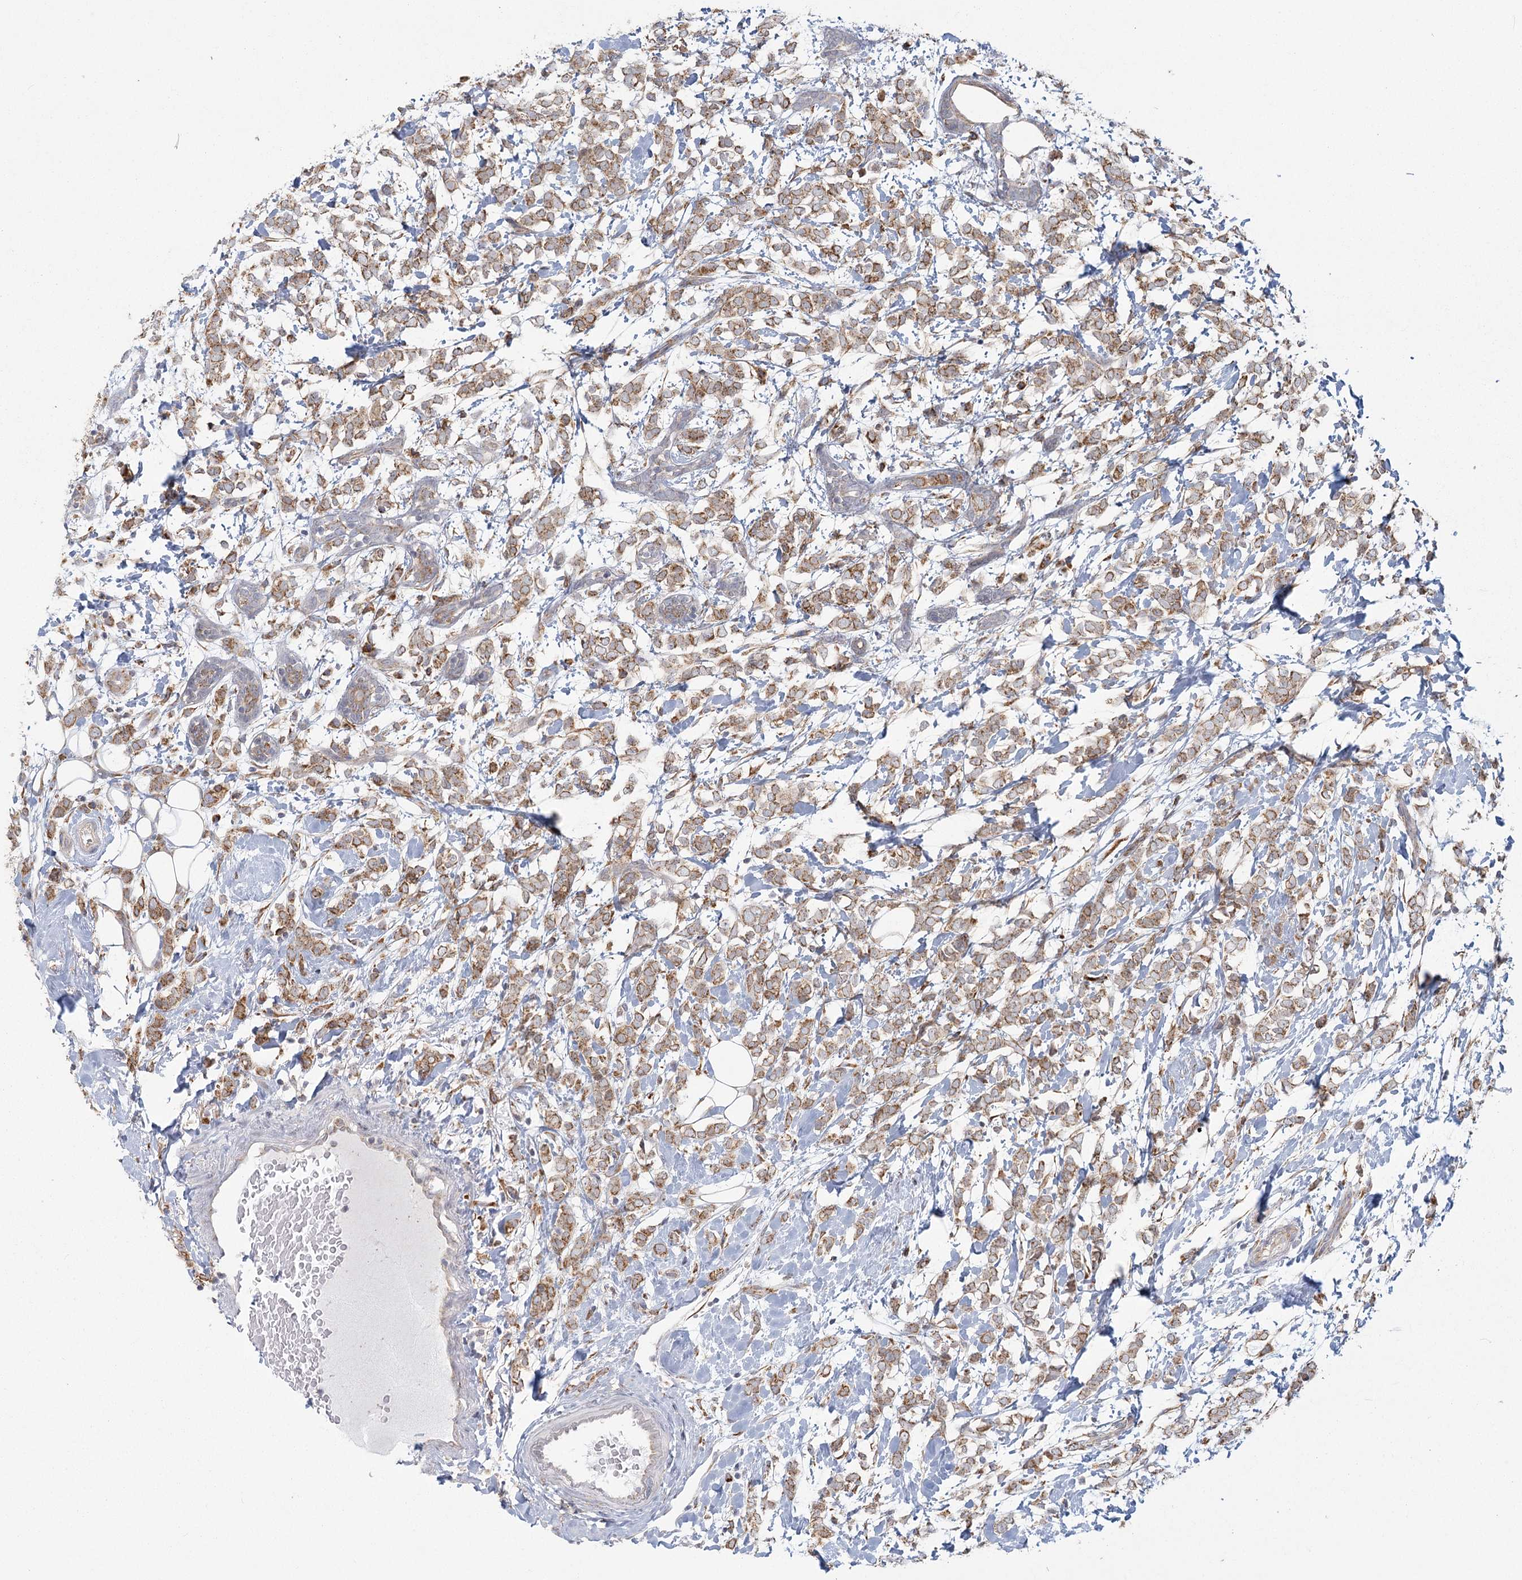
{"staining": {"intensity": "moderate", "quantity": ">75%", "location": "cytoplasmic/membranous"}, "tissue": "breast cancer", "cell_type": "Tumor cells", "image_type": "cancer", "snomed": [{"axis": "morphology", "description": "Normal tissue, NOS"}, {"axis": "morphology", "description": "Lobular carcinoma"}, {"axis": "topography", "description": "Breast"}], "caption": "Immunohistochemistry histopathology image of human lobular carcinoma (breast) stained for a protein (brown), which exhibits medium levels of moderate cytoplasmic/membranous staining in approximately >75% of tumor cells.", "gene": "LACTB", "patient": {"sex": "female", "age": 47}}